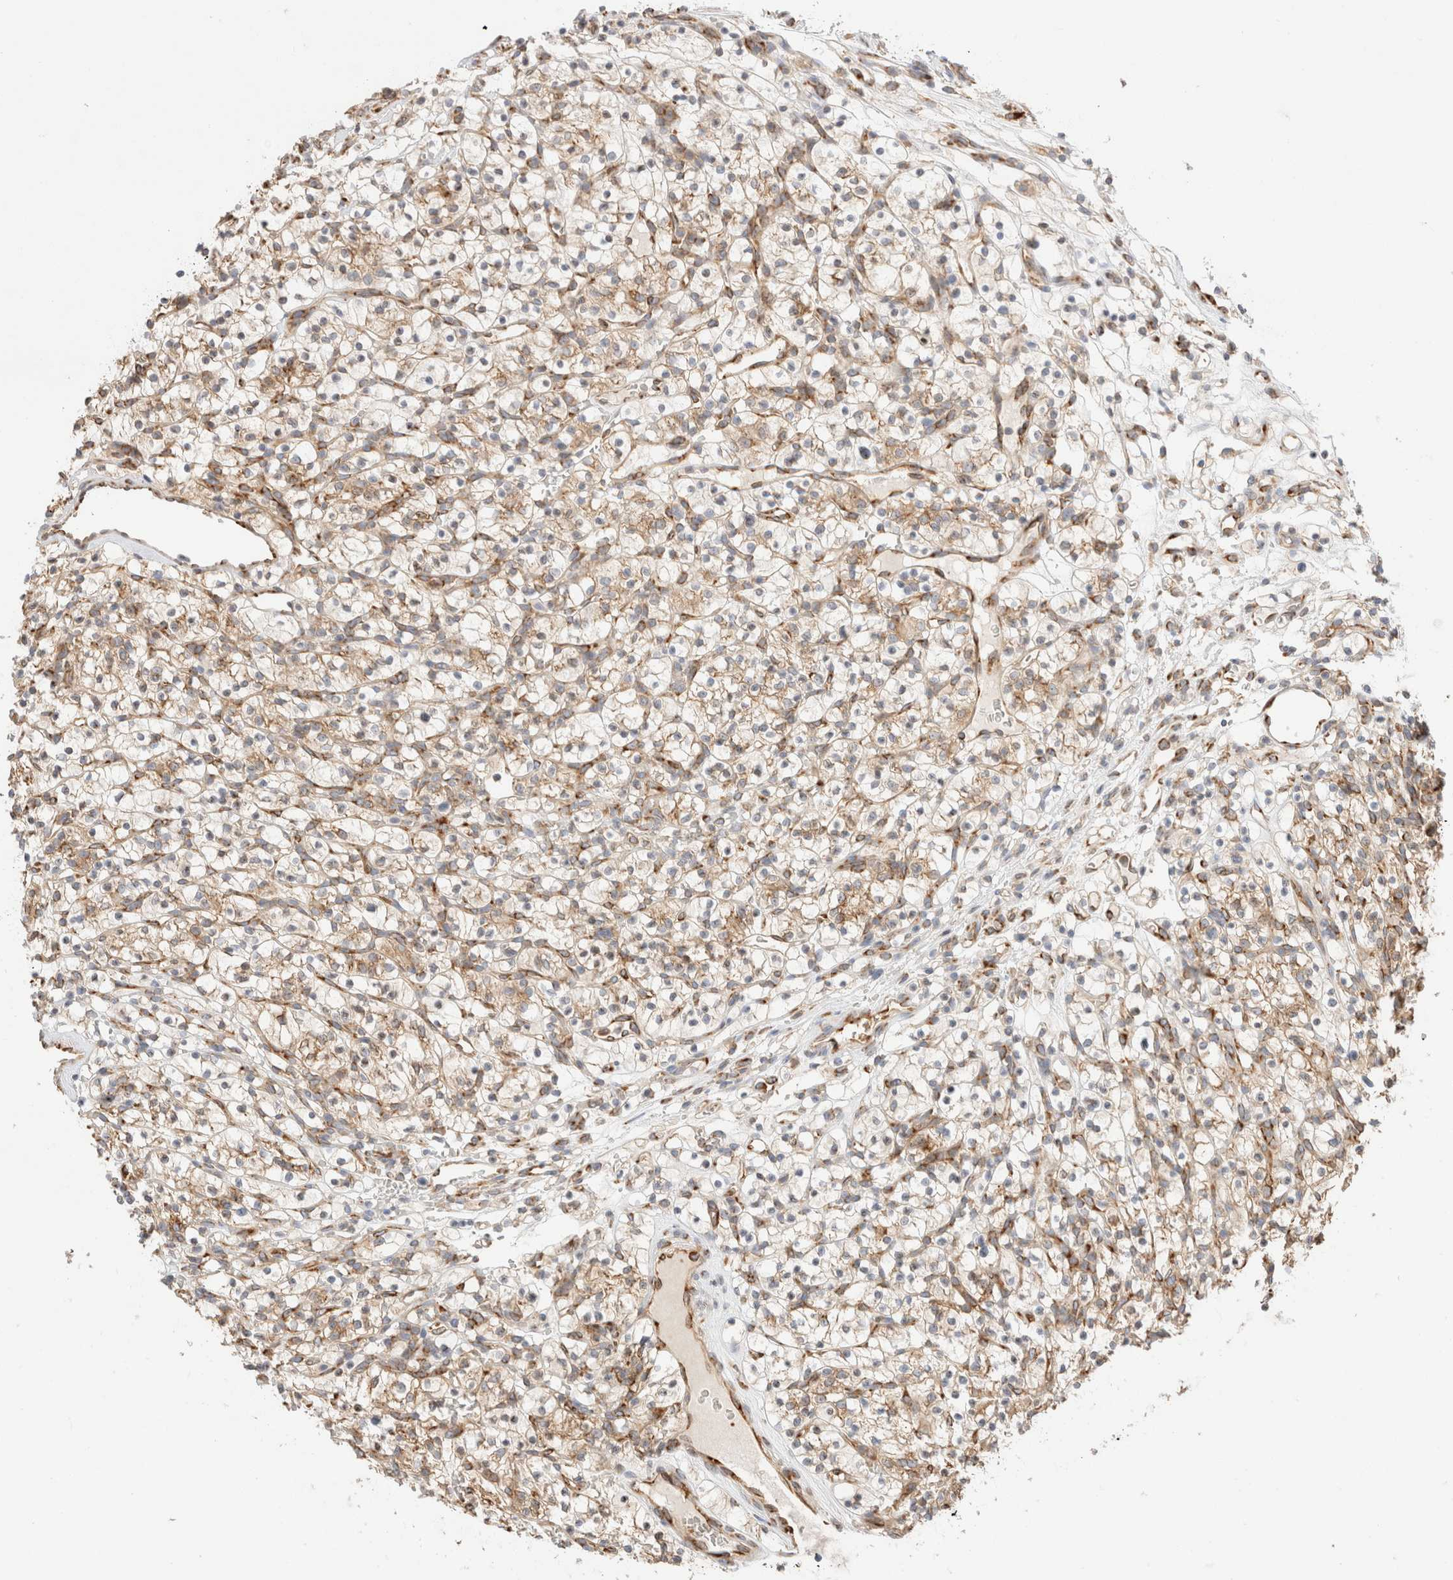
{"staining": {"intensity": "weak", "quantity": "25%-75%", "location": "cytoplasmic/membranous"}, "tissue": "renal cancer", "cell_type": "Tumor cells", "image_type": "cancer", "snomed": [{"axis": "morphology", "description": "Adenocarcinoma, NOS"}, {"axis": "topography", "description": "Kidney"}], "caption": "Immunohistochemistry (IHC) histopathology image of neoplastic tissue: renal cancer stained using immunohistochemistry demonstrates low levels of weak protein expression localized specifically in the cytoplasmic/membranous of tumor cells, appearing as a cytoplasmic/membranous brown color.", "gene": "ZC2HC1A", "patient": {"sex": "female", "age": 57}}